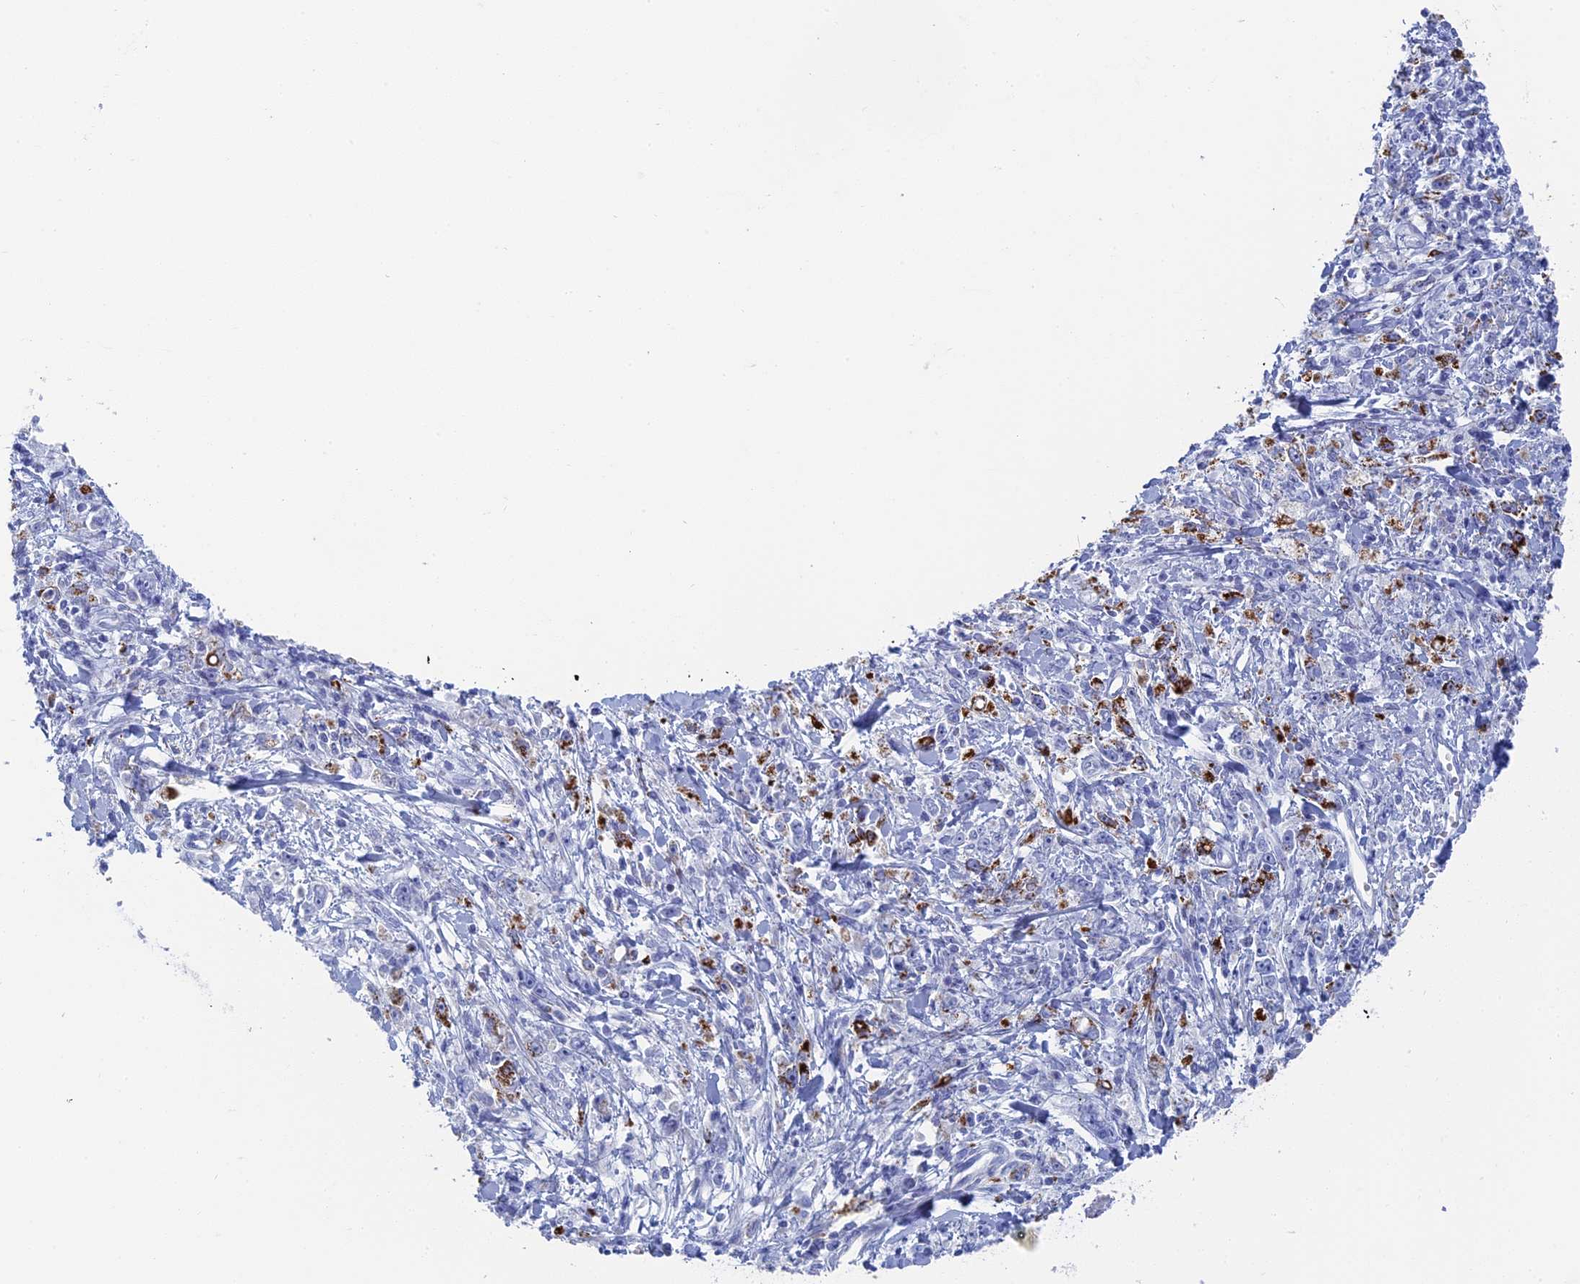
{"staining": {"intensity": "strong", "quantity": "<25%", "location": "cytoplasmic/membranous"}, "tissue": "stomach cancer", "cell_type": "Tumor cells", "image_type": "cancer", "snomed": [{"axis": "morphology", "description": "Adenocarcinoma, NOS"}, {"axis": "topography", "description": "Stomach"}], "caption": "Tumor cells reveal strong cytoplasmic/membranous expression in about <25% of cells in stomach cancer (adenocarcinoma).", "gene": "ALMS1", "patient": {"sex": "female", "age": 59}}